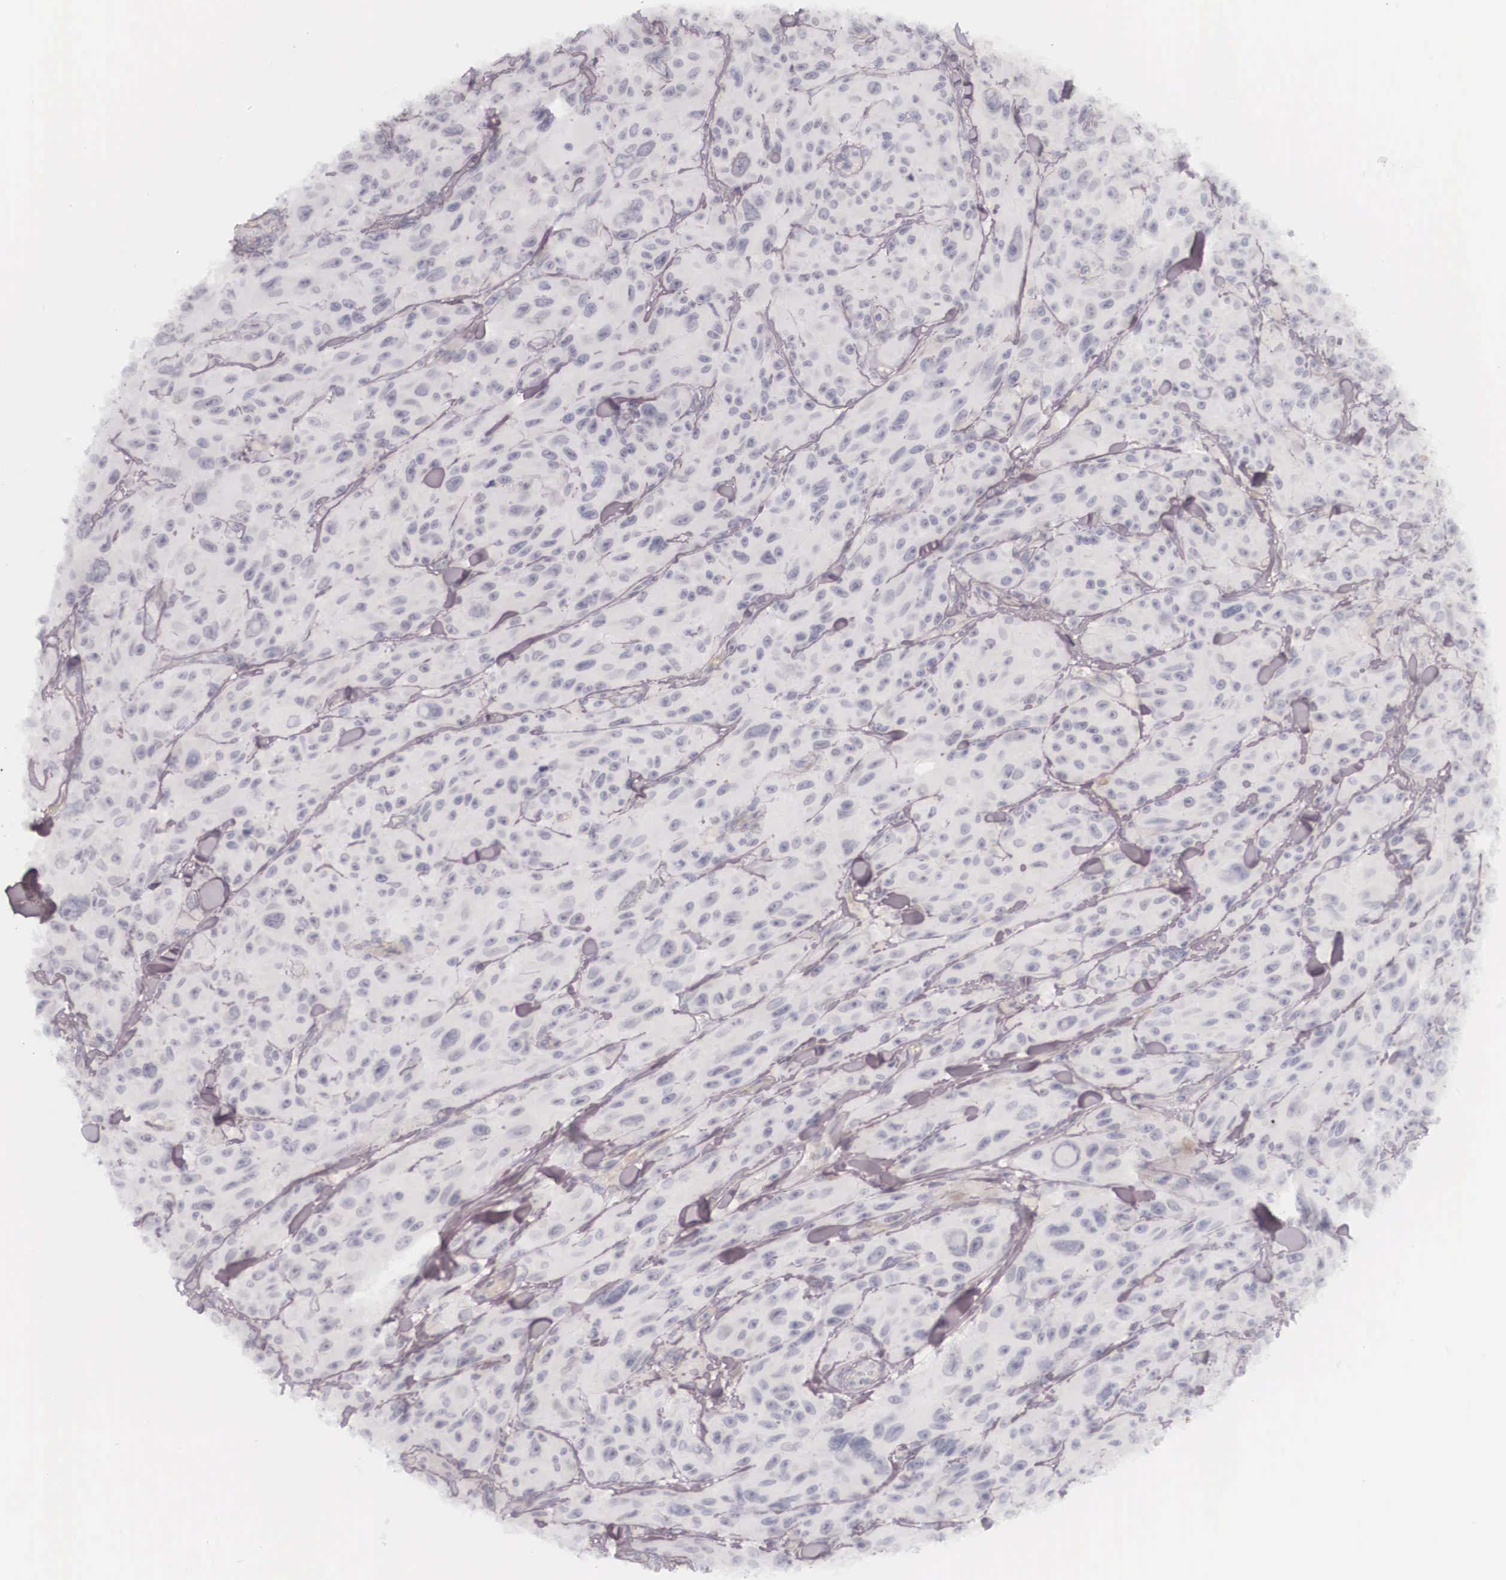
{"staining": {"intensity": "negative", "quantity": "none", "location": "none"}, "tissue": "melanoma", "cell_type": "Tumor cells", "image_type": "cancer", "snomed": [{"axis": "morphology", "description": "Malignant melanoma, NOS"}, {"axis": "topography", "description": "Skin"}], "caption": "Tumor cells are negative for protein expression in human melanoma.", "gene": "KRT14", "patient": {"sex": "male", "age": 70}}